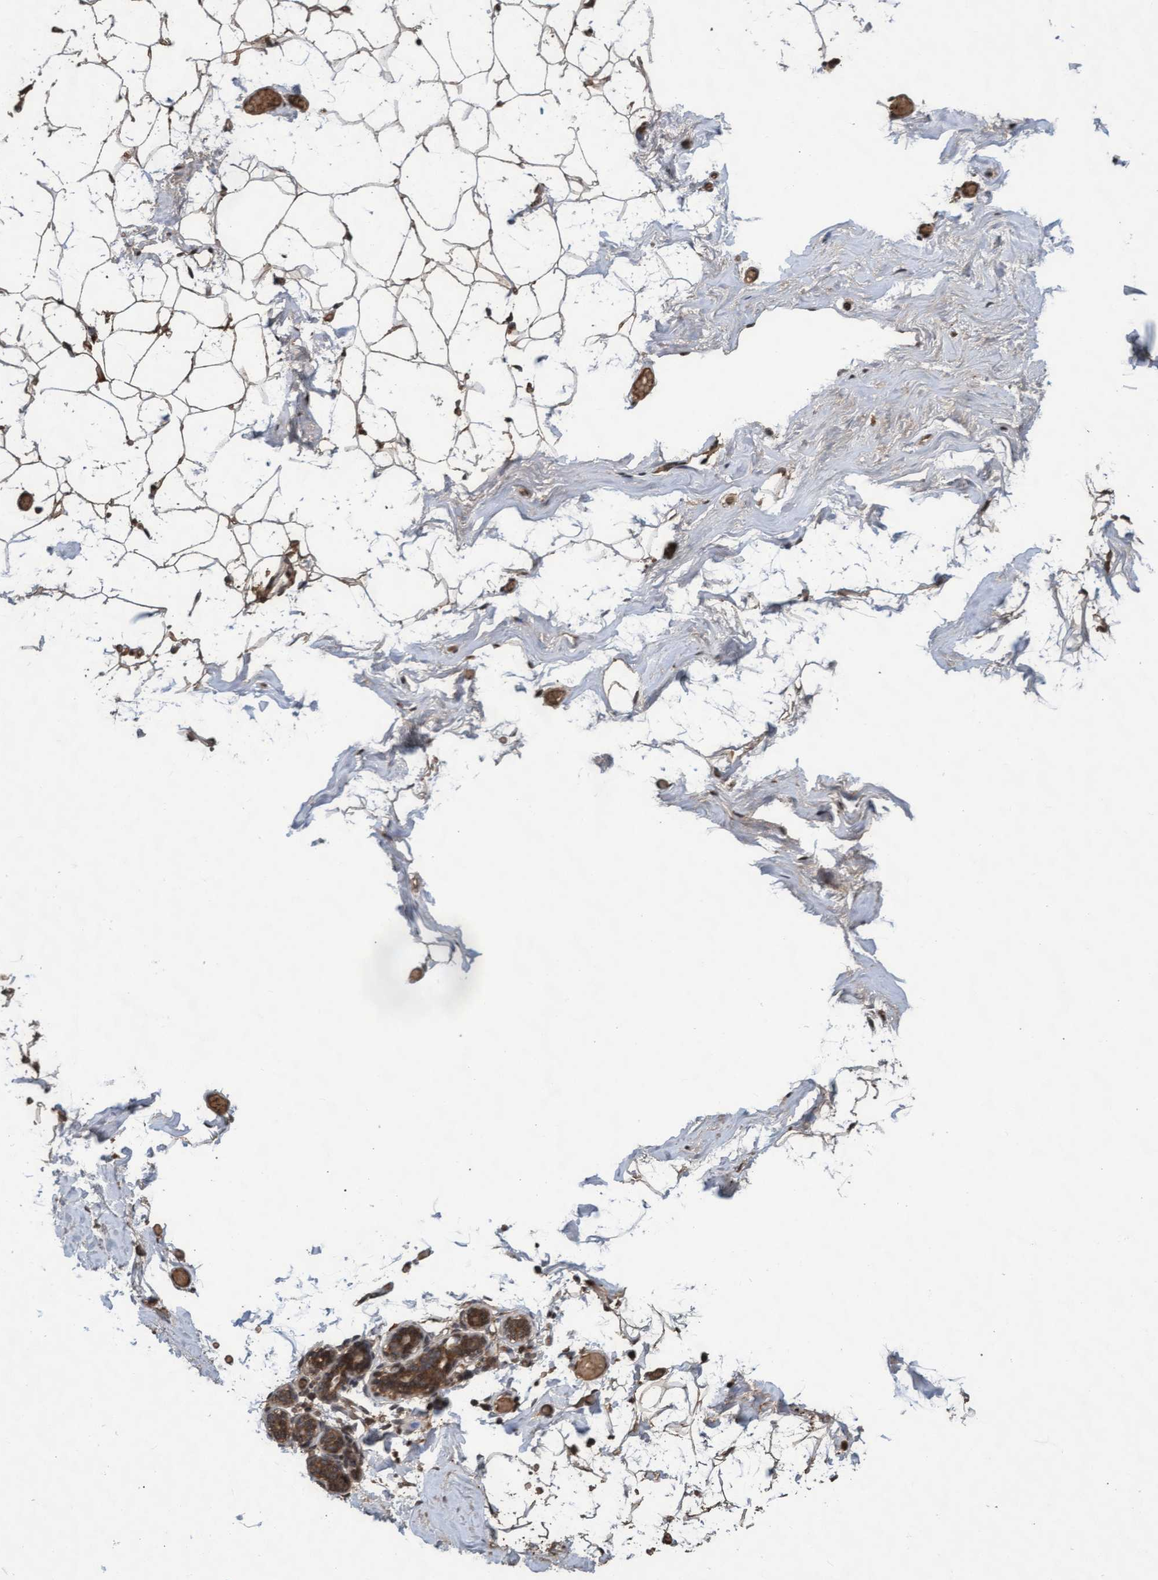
{"staining": {"intensity": "moderate", "quantity": ">75%", "location": "cytoplasmic/membranous"}, "tissue": "adipose tissue", "cell_type": "Adipocytes", "image_type": "normal", "snomed": [{"axis": "morphology", "description": "Normal tissue, NOS"}, {"axis": "topography", "description": "Breast"}, {"axis": "topography", "description": "Soft tissue"}], "caption": "Immunohistochemistry histopathology image of unremarkable adipose tissue: adipose tissue stained using immunohistochemistry demonstrates medium levels of moderate protein expression localized specifically in the cytoplasmic/membranous of adipocytes, appearing as a cytoplasmic/membranous brown color.", "gene": "KCNC2", "patient": {"sex": "female", "age": 75}}